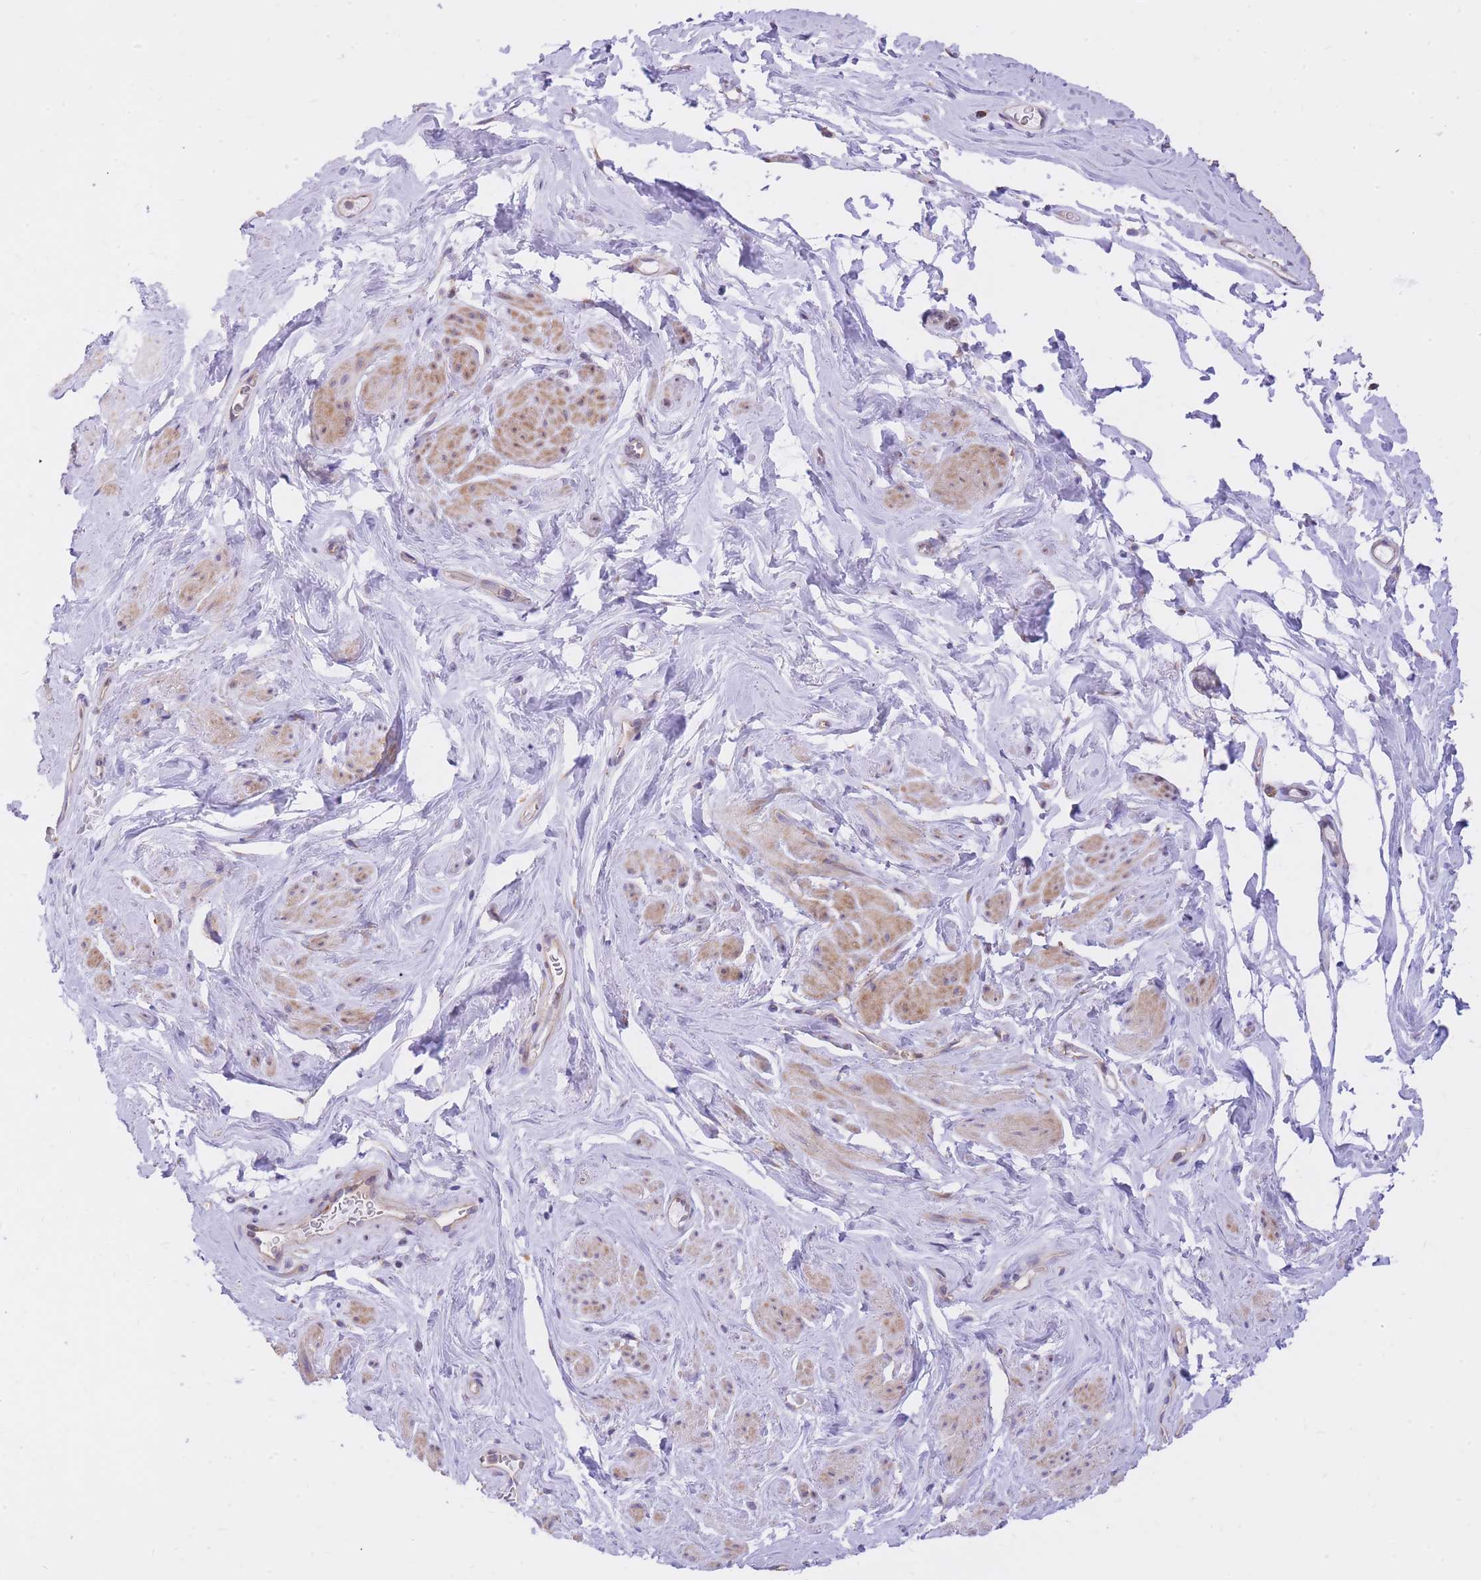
{"staining": {"intensity": "weak", "quantity": "25%-75%", "location": "cytoplasmic/membranous"}, "tissue": "smooth muscle", "cell_type": "Smooth muscle cells", "image_type": "normal", "snomed": [{"axis": "morphology", "description": "Normal tissue, NOS"}, {"axis": "topography", "description": "Smooth muscle"}, {"axis": "topography", "description": "Peripheral nerve tissue"}], "caption": "Smooth muscle stained for a protein displays weak cytoplasmic/membranous positivity in smooth muscle cells. The staining is performed using DAB (3,3'-diaminobenzidine) brown chromogen to label protein expression. The nuclei are counter-stained blue using hematoxylin.", "gene": "GBP7", "patient": {"sex": "male", "age": 69}}